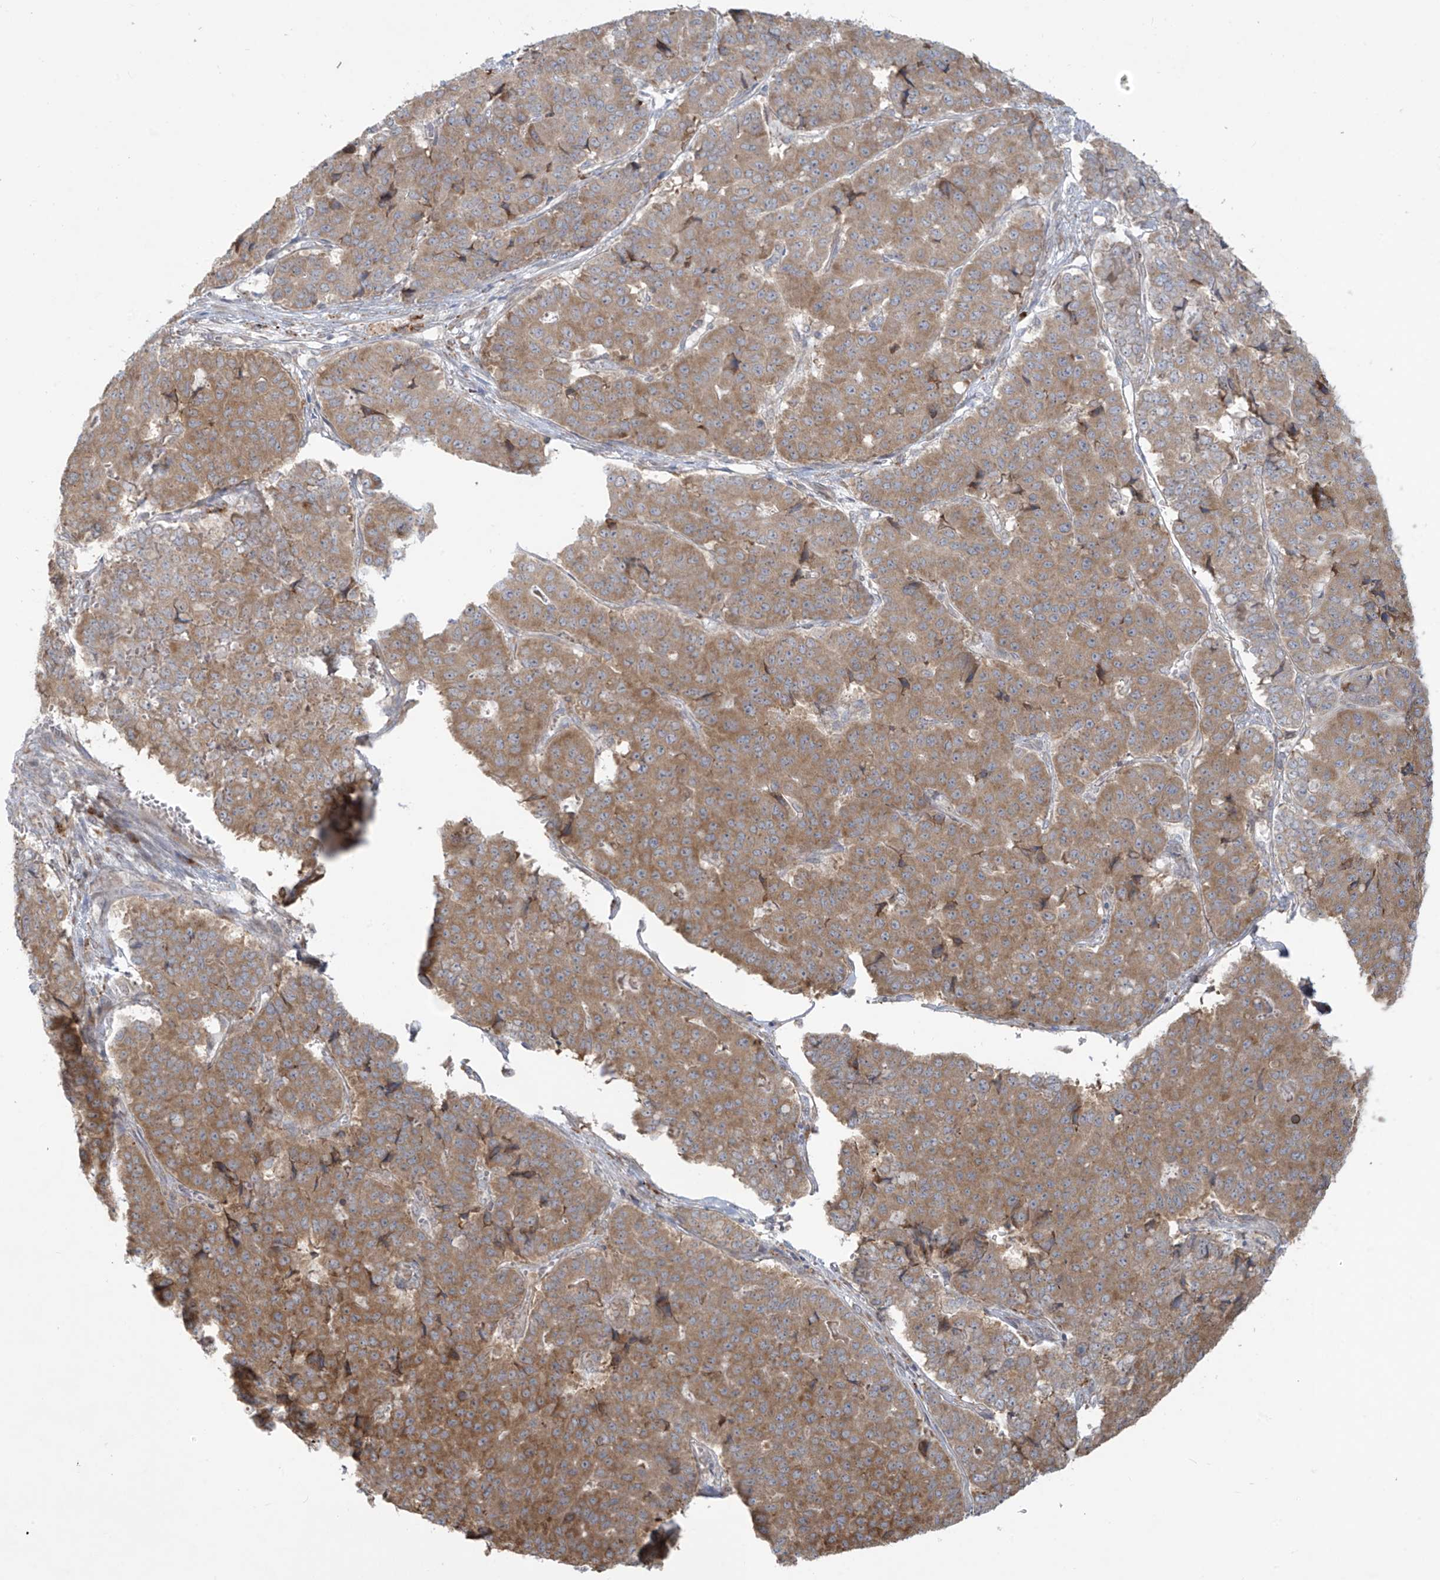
{"staining": {"intensity": "moderate", "quantity": ">75%", "location": "cytoplasmic/membranous"}, "tissue": "pancreatic cancer", "cell_type": "Tumor cells", "image_type": "cancer", "snomed": [{"axis": "morphology", "description": "Adenocarcinoma, NOS"}, {"axis": "topography", "description": "Pancreas"}], "caption": "Immunohistochemical staining of pancreatic adenocarcinoma demonstrates medium levels of moderate cytoplasmic/membranous expression in about >75% of tumor cells.", "gene": "PPAT", "patient": {"sex": "male", "age": 50}}